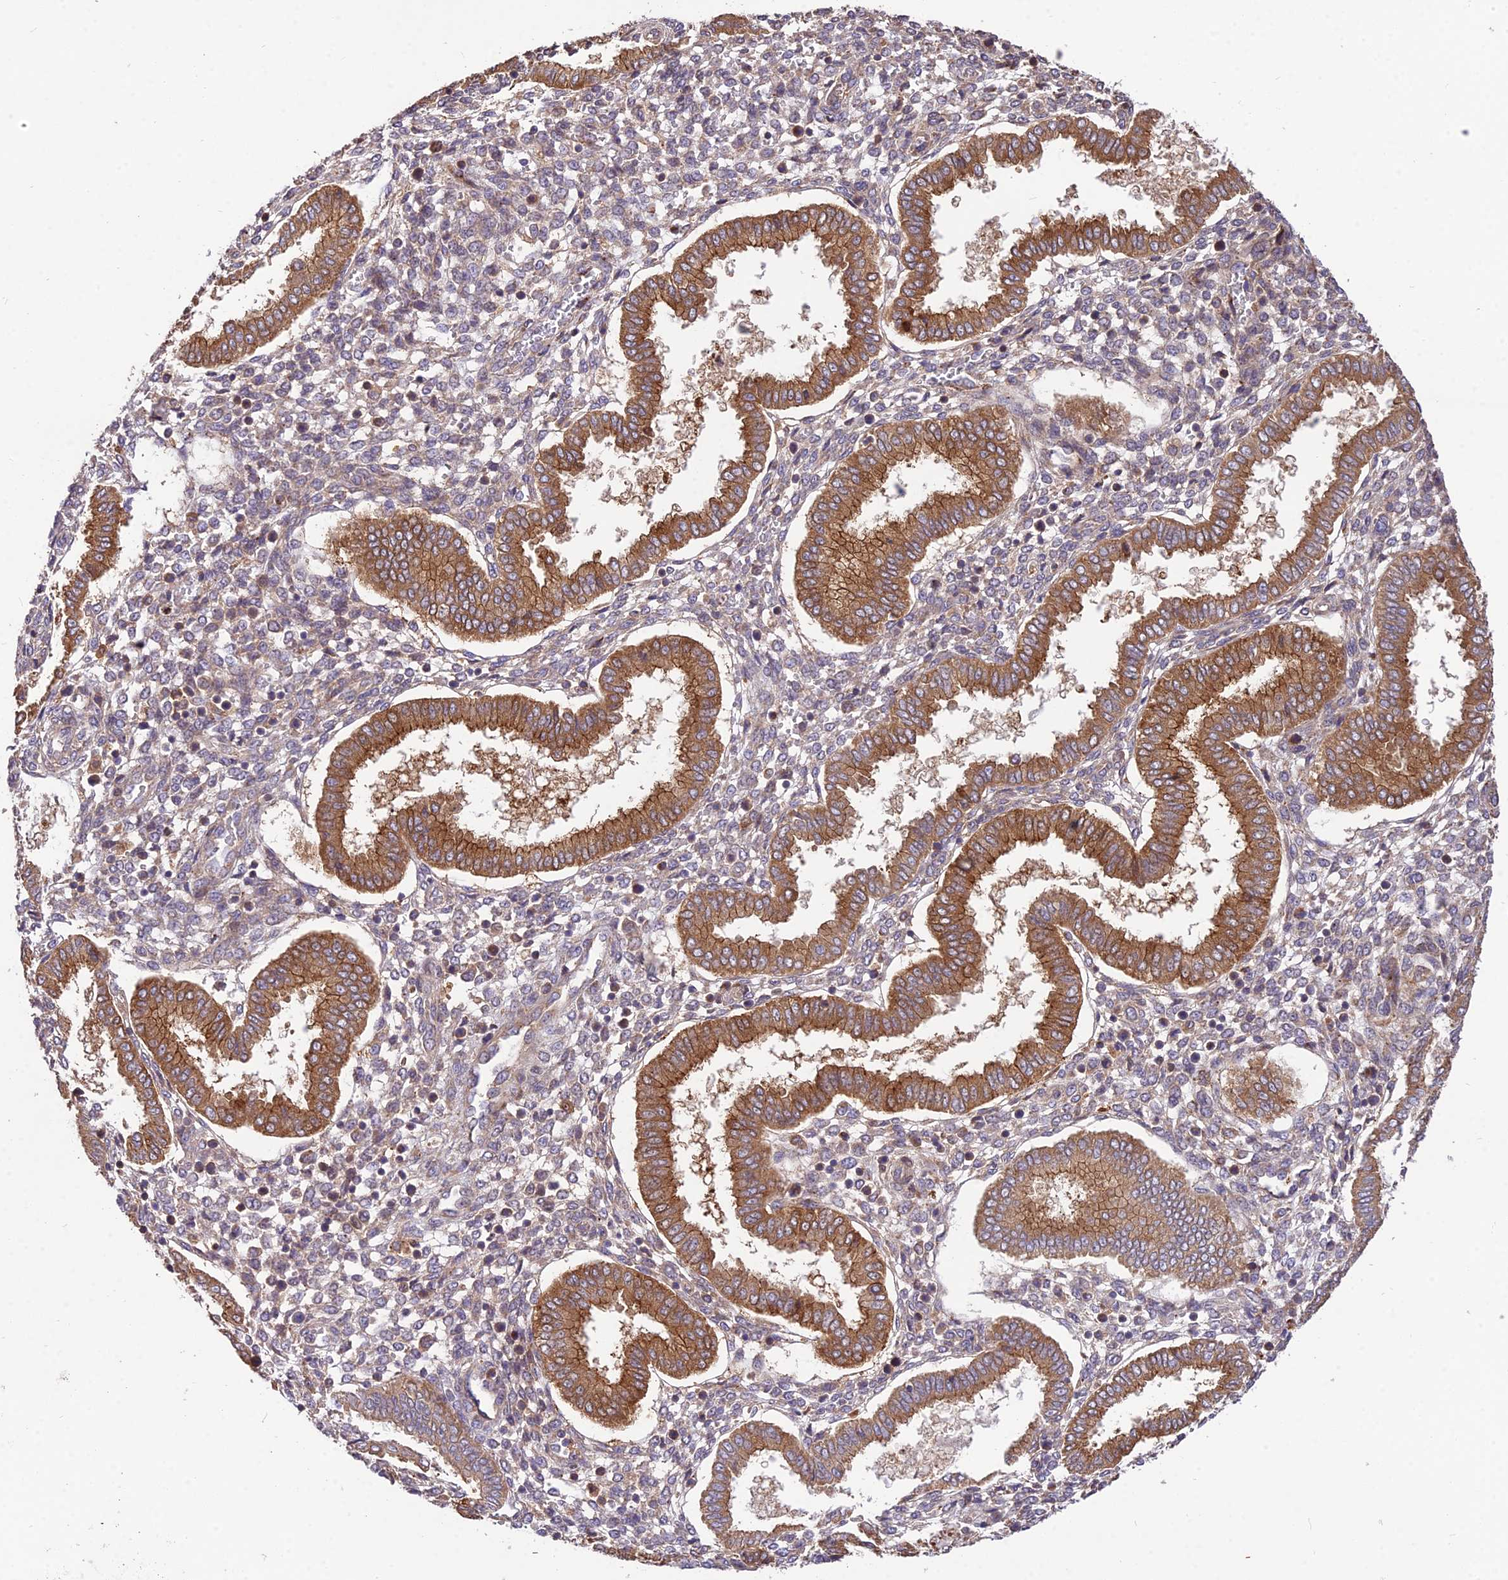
{"staining": {"intensity": "weak", "quantity": "<25%", "location": "cytoplasmic/membranous"}, "tissue": "endometrium", "cell_type": "Cells in endometrial stroma", "image_type": "normal", "snomed": [{"axis": "morphology", "description": "Normal tissue, NOS"}, {"axis": "topography", "description": "Endometrium"}], "caption": "This photomicrograph is of unremarkable endometrium stained with IHC to label a protein in brown with the nuclei are counter-stained blue. There is no expression in cells in endometrial stroma.", "gene": "ROCK1", "patient": {"sex": "female", "age": 24}}